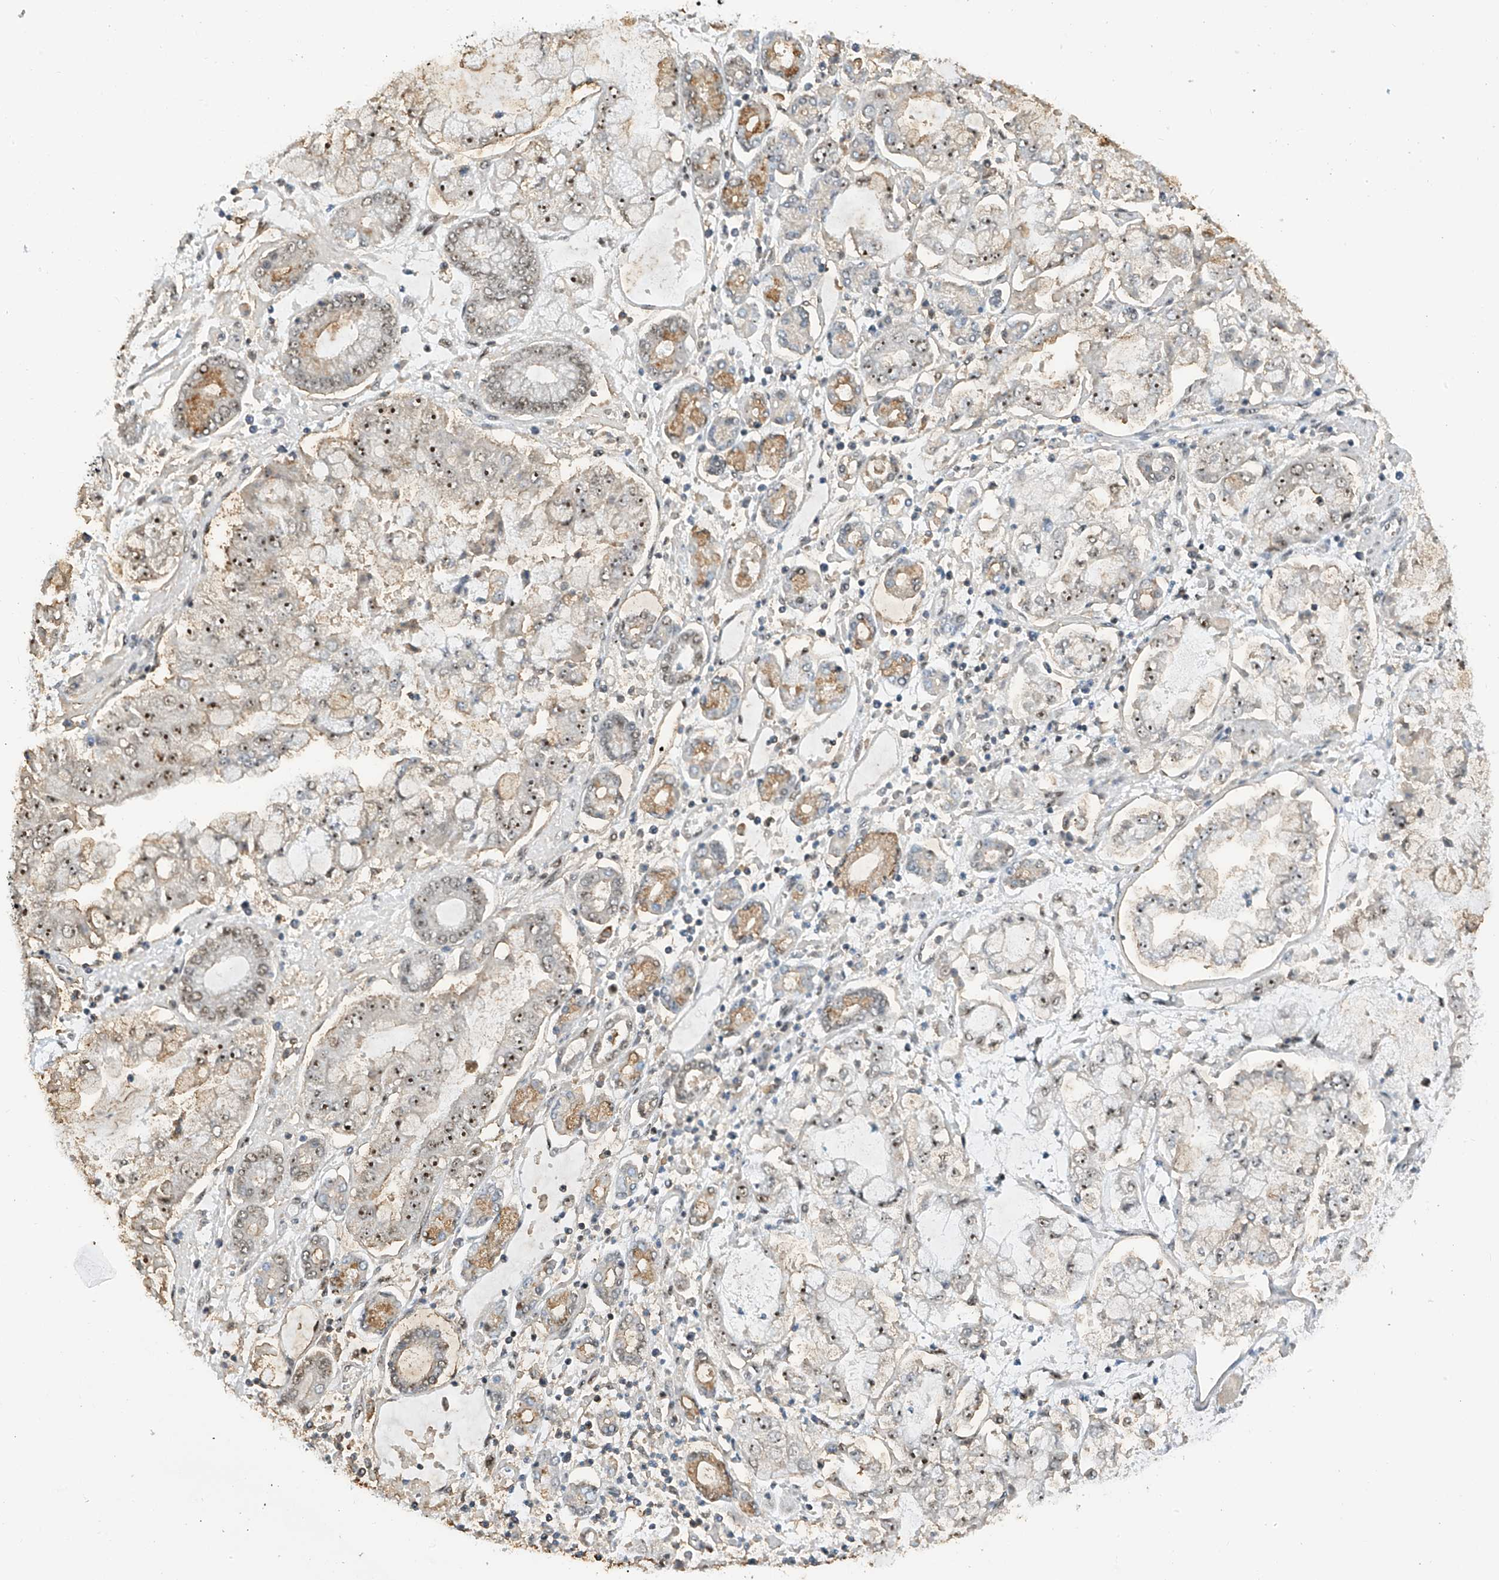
{"staining": {"intensity": "weak", "quantity": "25%-75%", "location": "nuclear"}, "tissue": "stomach cancer", "cell_type": "Tumor cells", "image_type": "cancer", "snomed": [{"axis": "morphology", "description": "Adenocarcinoma, NOS"}, {"axis": "topography", "description": "Stomach"}], "caption": "This is an image of immunohistochemistry staining of stomach cancer, which shows weak expression in the nuclear of tumor cells.", "gene": "C1orf131", "patient": {"sex": "male", "age": 76}}